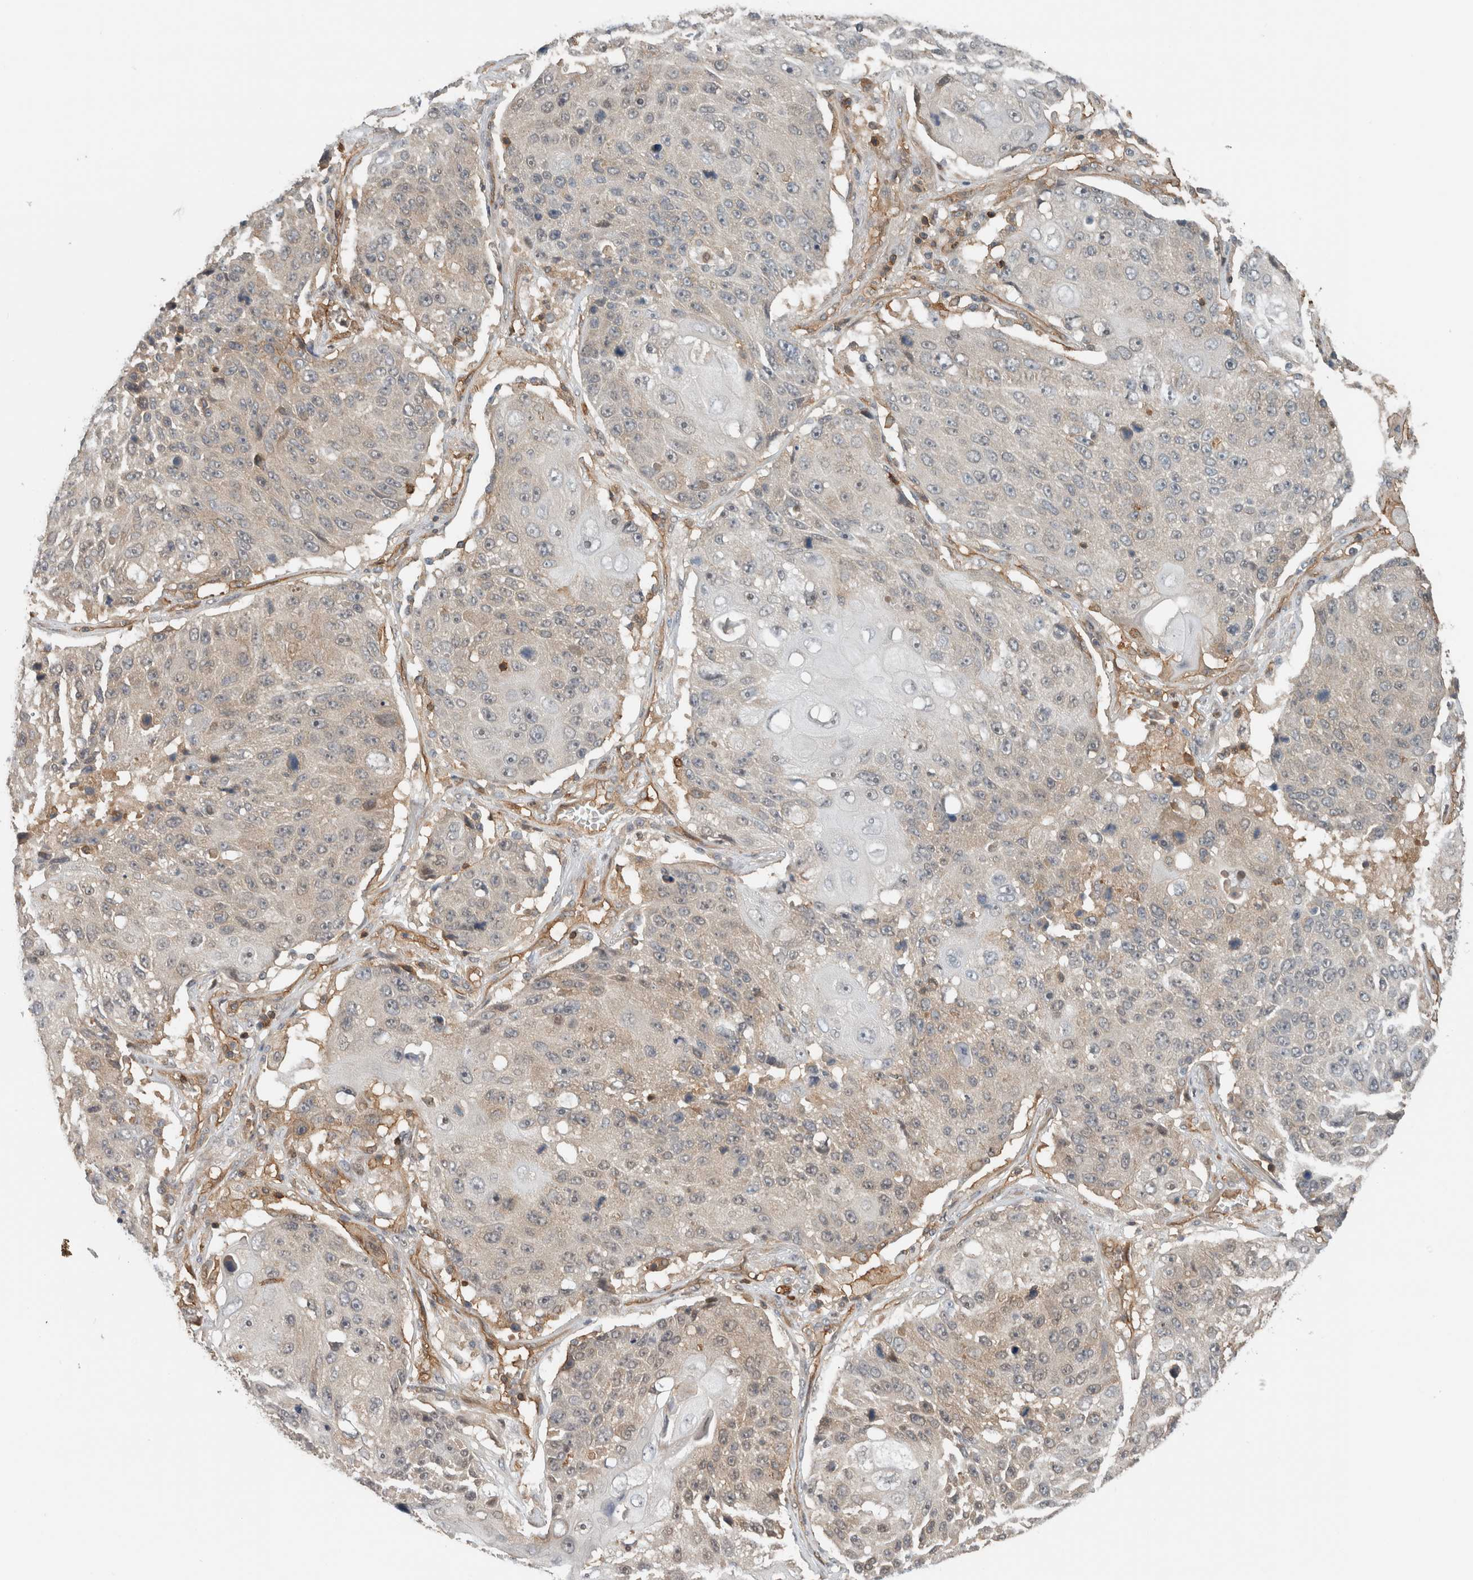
{"staining": {"intensity": "weak", "quantity": "<25%", "location": "cytoplasmic/membranous"}, "tissue": "lung cancer", "cell_type": "Tumor cells", "image_type": "cancer", "snomed": [{"axis": "morphology", "description": "Squamous cell carcinoma, NOS"}, {"axis": "topography", "description": "Lung"}], "caption": "Immunohistochemical staining of human lung squamous cell carcinoma shows no significant expression in tumor cells. Brightfield microscopy of immunohistochemistry (IHC) stained with DAB (brown) and hematoxylin (blue), captured at high magnification.", "gene": "PFDN4", "patient": {"sex": "male", "age": 61}}